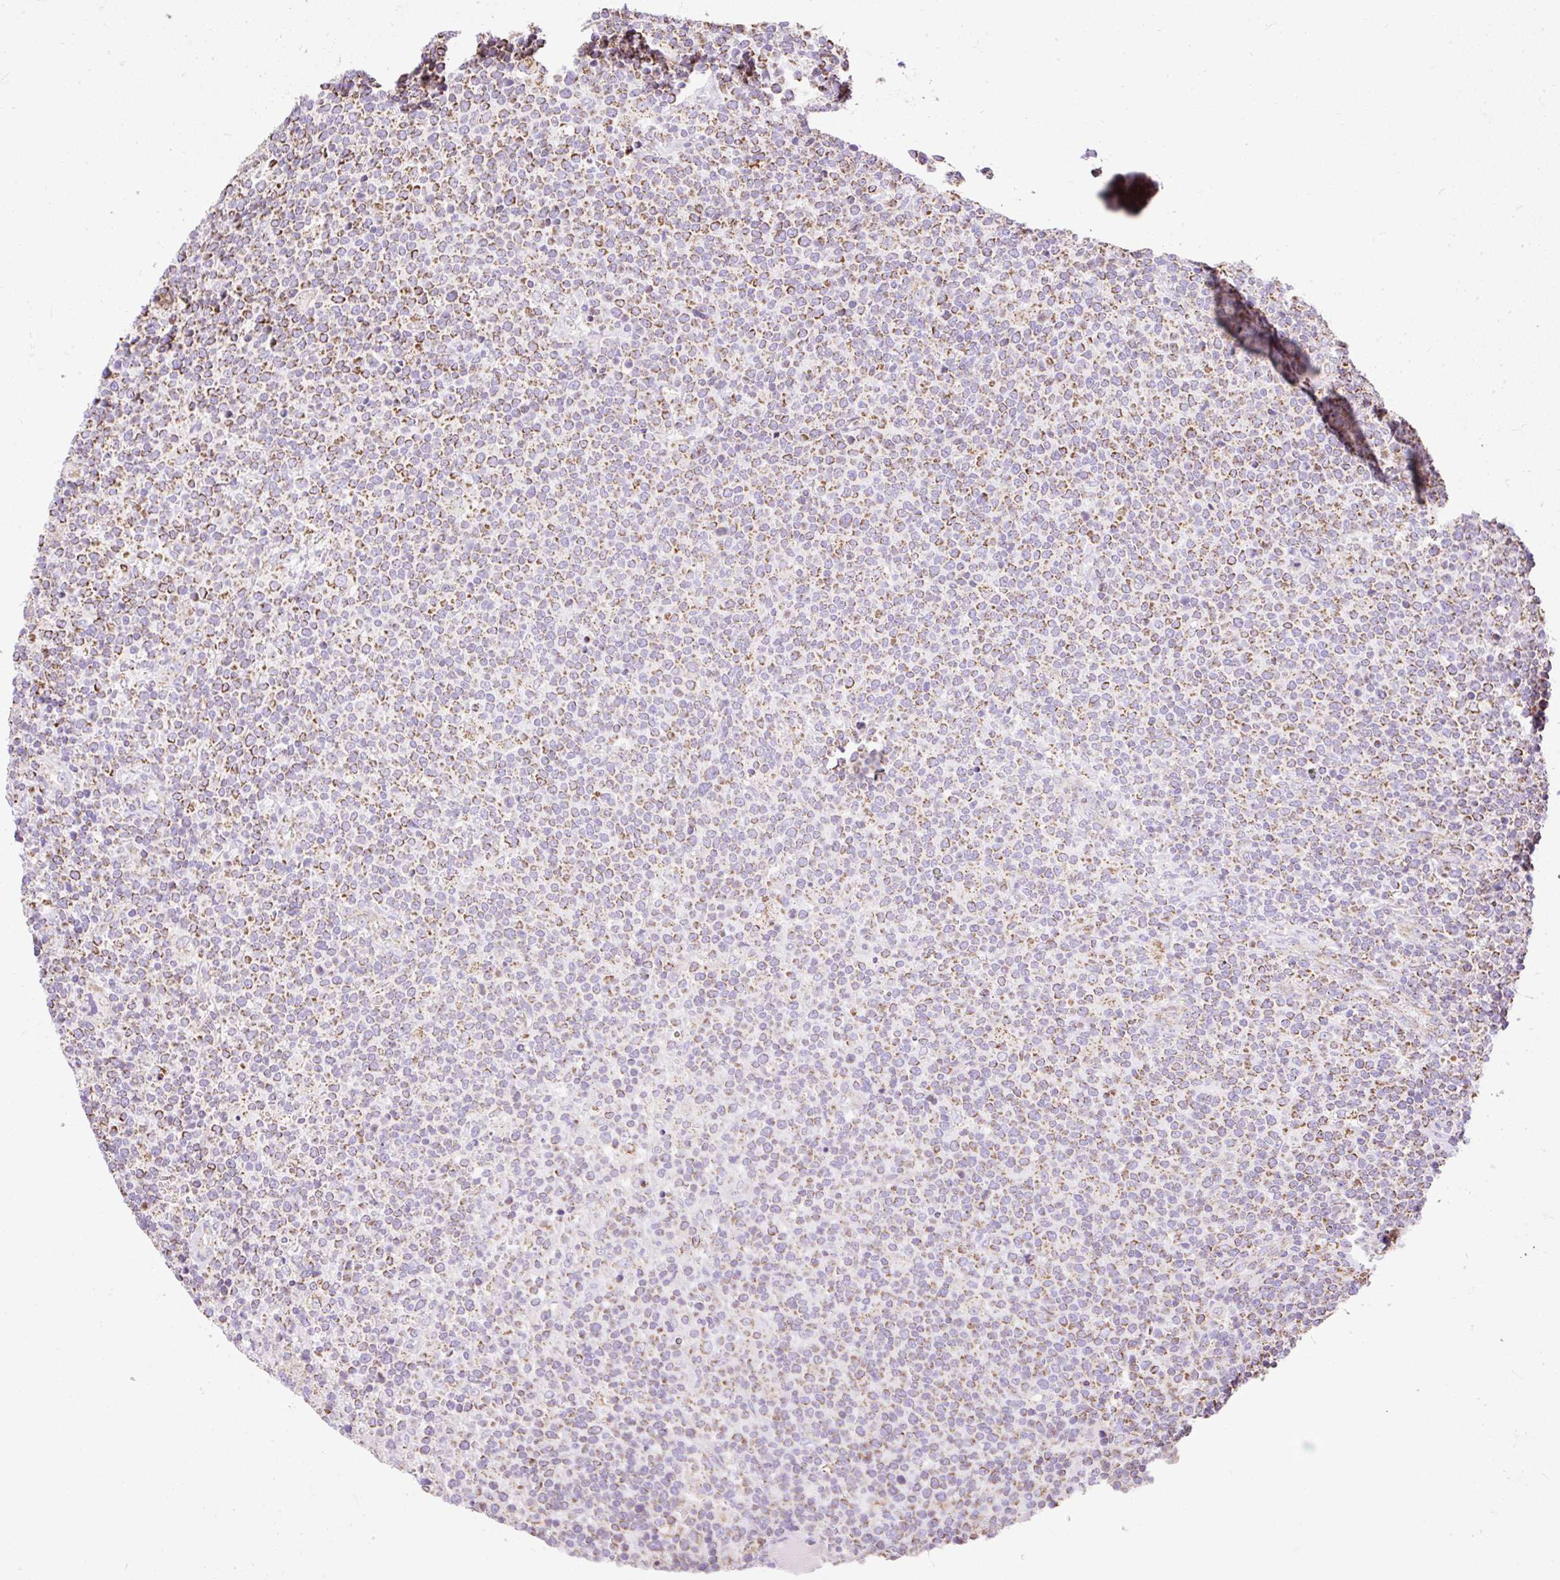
{"staining": {"intensity": "moderate", "quantity": ">75%", "location": "cytoplasmic/membranous"}, "tissue": "lymphoma", "cell_type": "Tumor cells", "image_type": "cancer", "snomed": [{"axis": "morphology", "description": "Malignant lymphoma, non-Hodgkin's type, High grade"}, {"axis": "topography", "description": "Lymph node"}], "caption": "Protein expression analysis of lymphoma demonstrates moderate cytoplasmic/membranous staining in about >75% of tumor cells. The staining is performed using DAB brown chromogen to label protein expression. The nuclei are counter-stained blue using hematoxylin.", "gene": "DAAM2", "patient": {"sex": "male", "age": 61}}